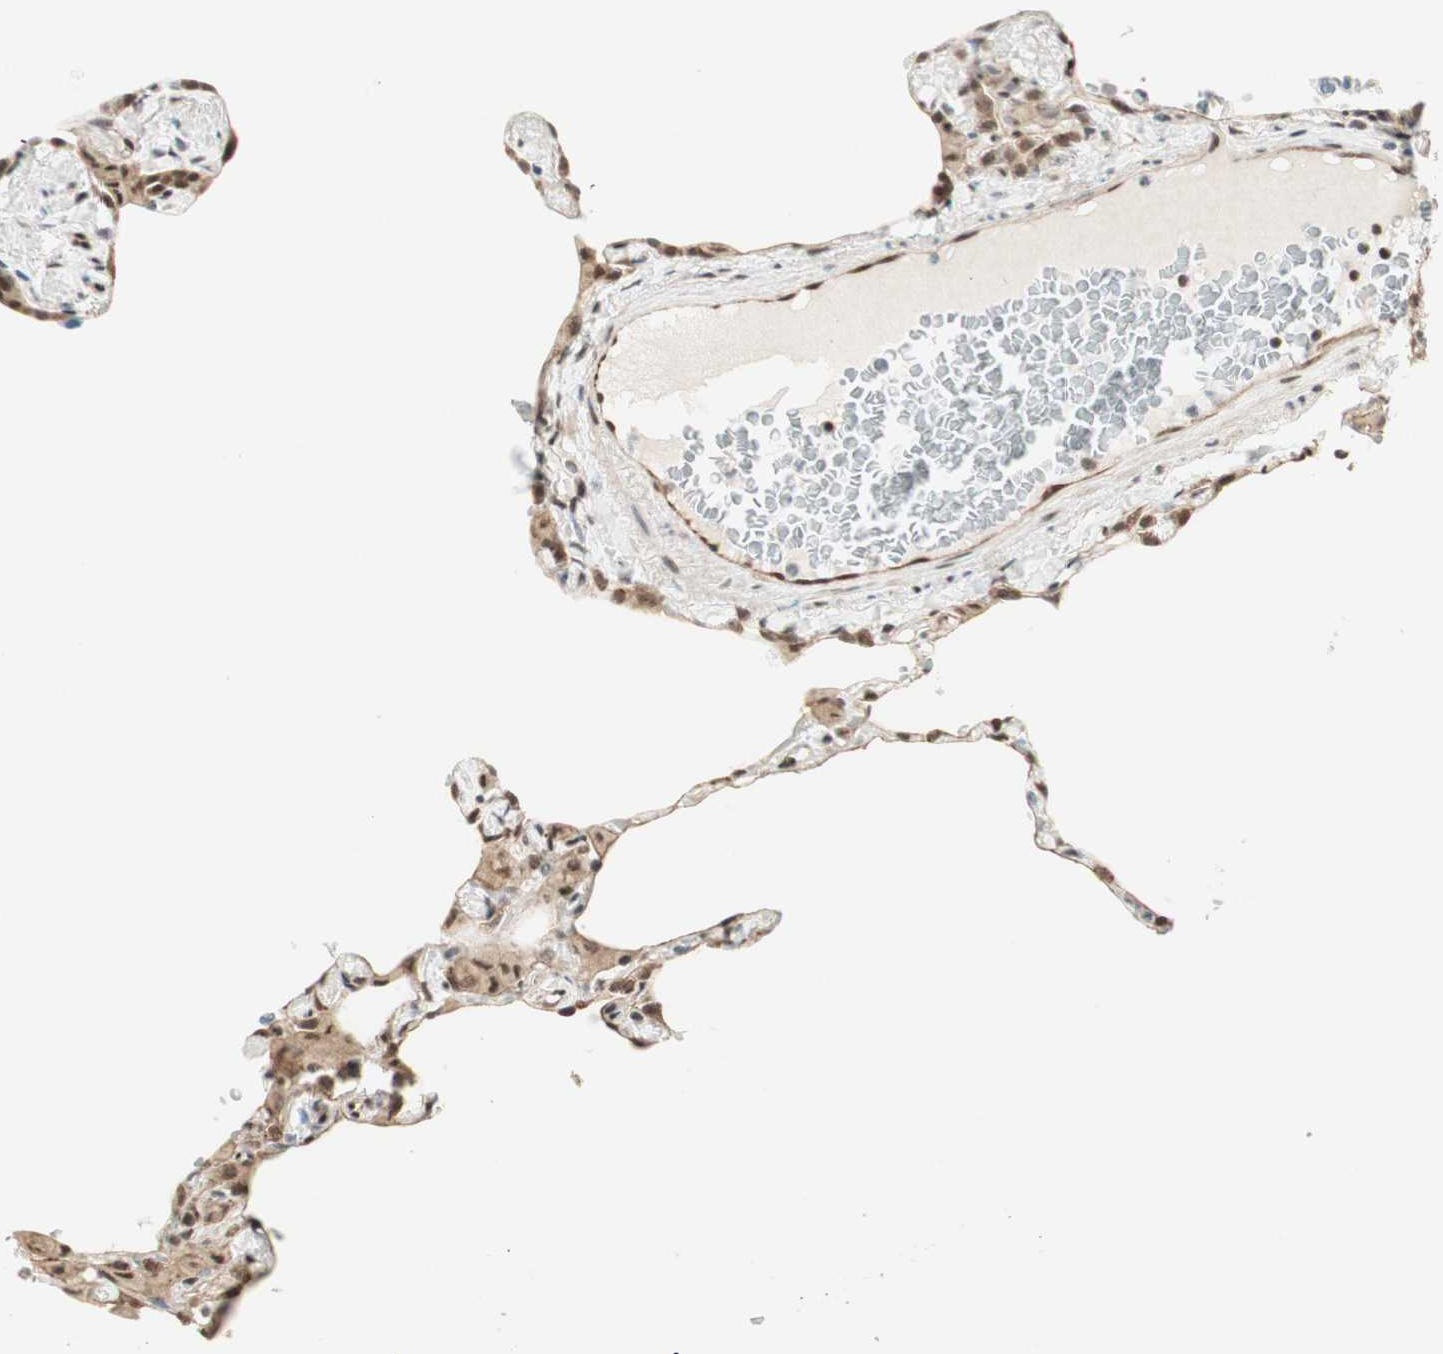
{"staining": {"intensity": "strong", "quantity": ">75%", "location": "nuclear"}, "tissue": "lung", "cell_type": "Alveolar cells", "image_type": "normal", "snomed": [{"axis": "morphology", "description": "Normal tissue, NOS"}, {"axis": "topography", "description": "Lung"}], "caption": "Lung stained for a protein (brown) exhibits strong nuclear positive staining in approximately >75% of alveolar cells.", "gene": "ZBTB17", "patient": {"sex": "female", "age": 49}}